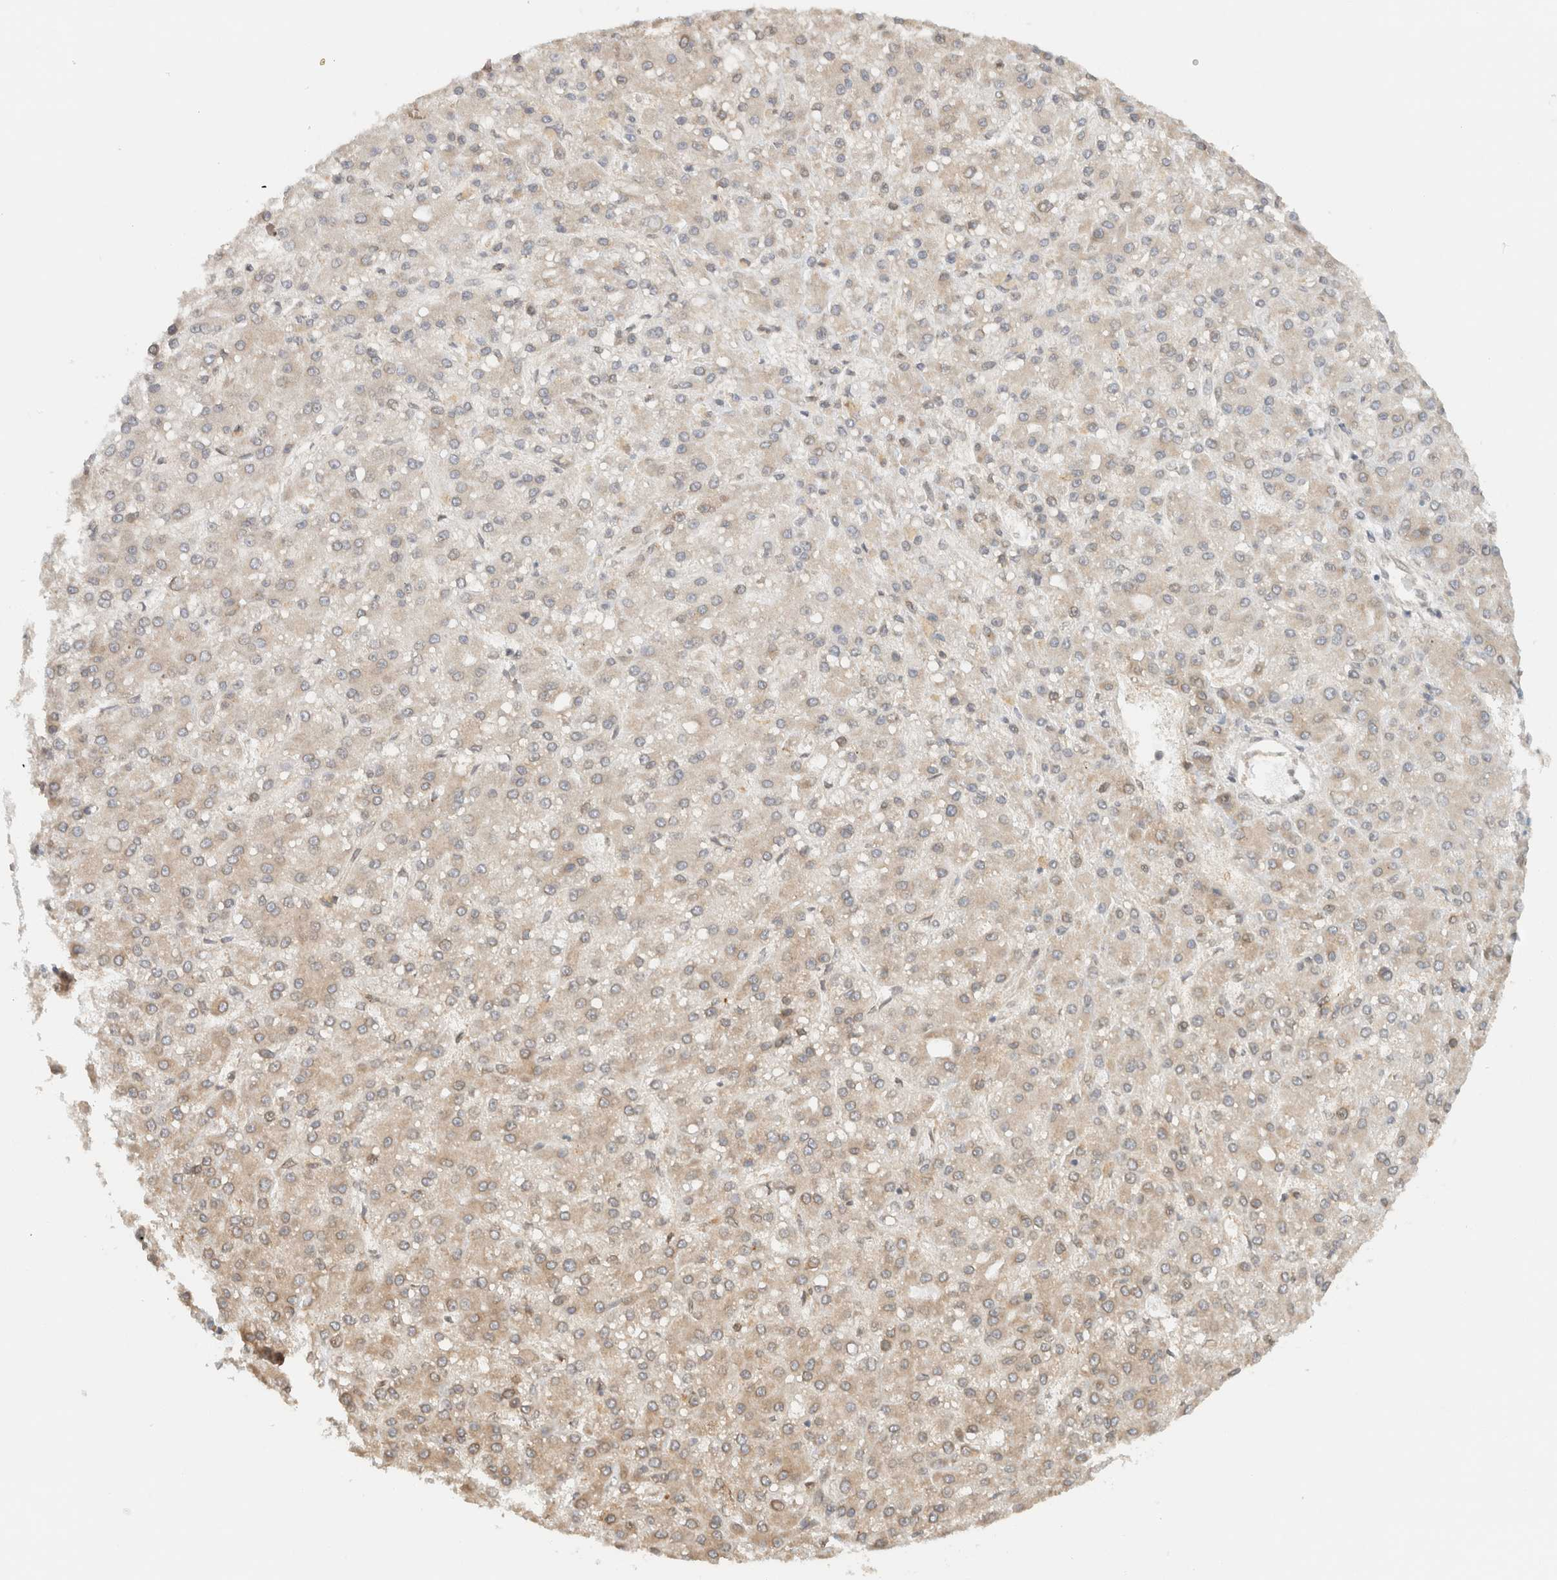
{"staining": {"intensity": "weak", "quantity": "25%-75%", "location": "cytoplasmic/membranous"}, "tissue": "liver cancer", "cell_type": "Tumor cells", "image_type": "cancer", "snomed": [{"axis": "morphology", "description": "Carcinoma, Hepatocellular, NOS"}, {"axis": "topography", "description": "Liver"}], "caption": "Immunohistochemistry (IHC) (DAB (3,3'-diaminobenzidine)) staining of liver cancer reveals weak cytoplasmic/membranous protein expression in about 25%-75% of tumor cells.", "gene": "ARFGEF2", "patient": {"sex": "male", "age": 67}}